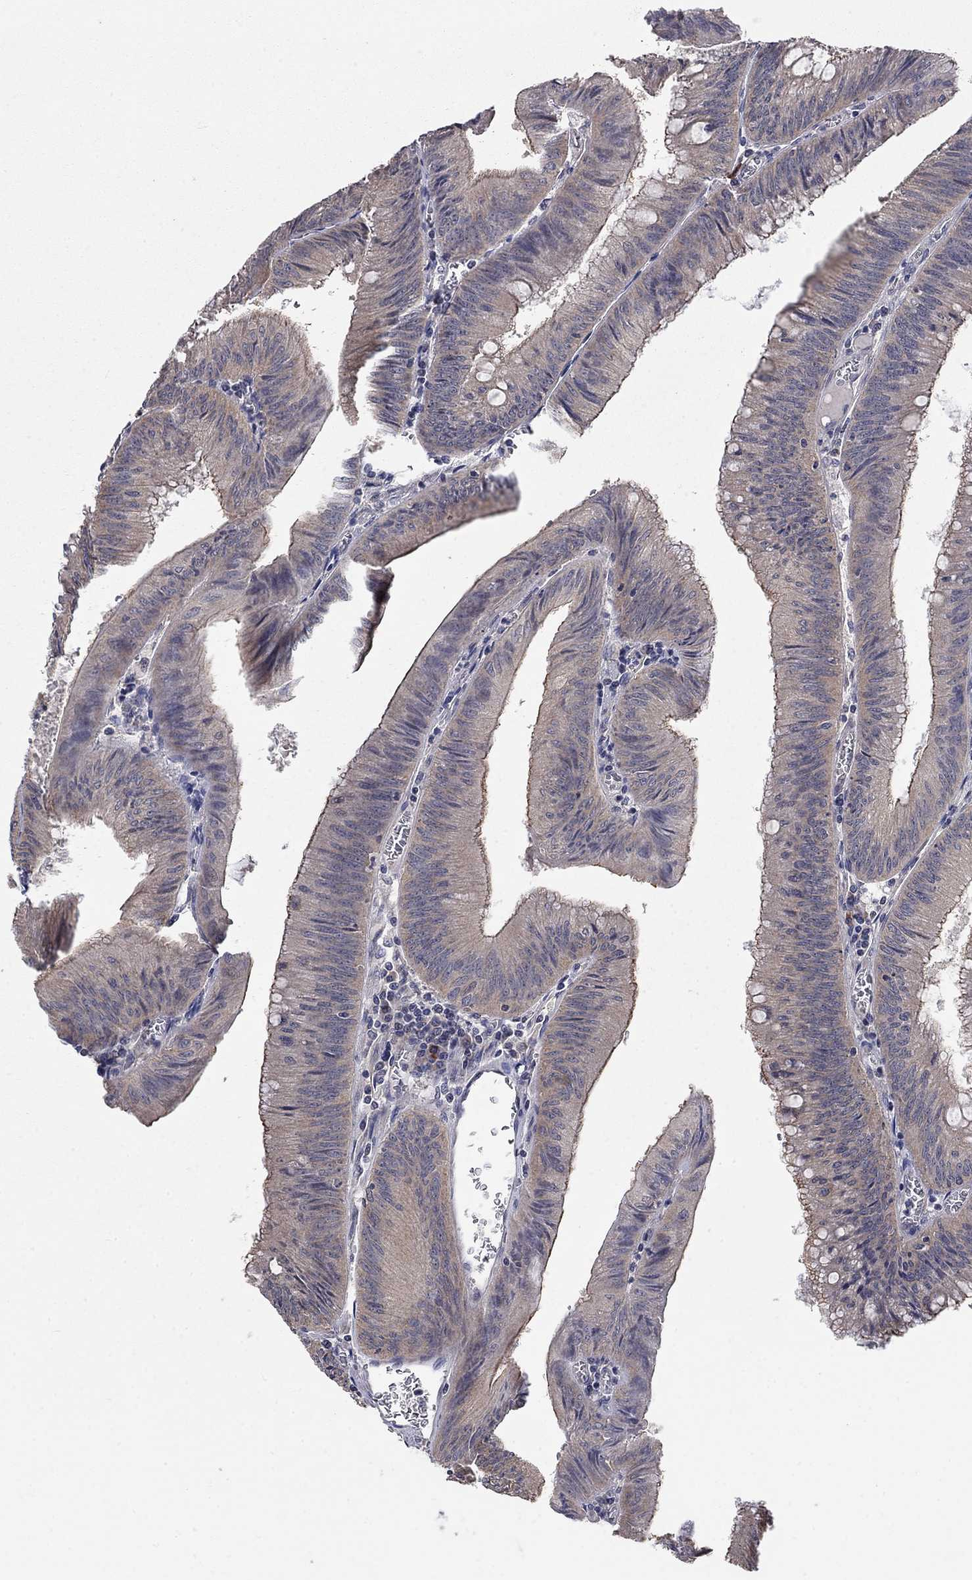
{"staining": {"intensity": "moderate", "quantity": "<25%", "location": "cytoplasmic/membranous"}, "tissue": "colorectal cancer", "cell_type": "Tumor cells", "image_type": "cancer", "snomed": [{"axis": "morphology", "description": "Adenocarcinoma, NOS"}, {"axis": "topography", "description": "Rectum"}], "caption": "Moderate cytoplasmic/membranous staining is seen in about <25% of tumor cells in colorectal cancer.", "gene": "WASF3", "patient": {"sex": "female", "age": 72}}